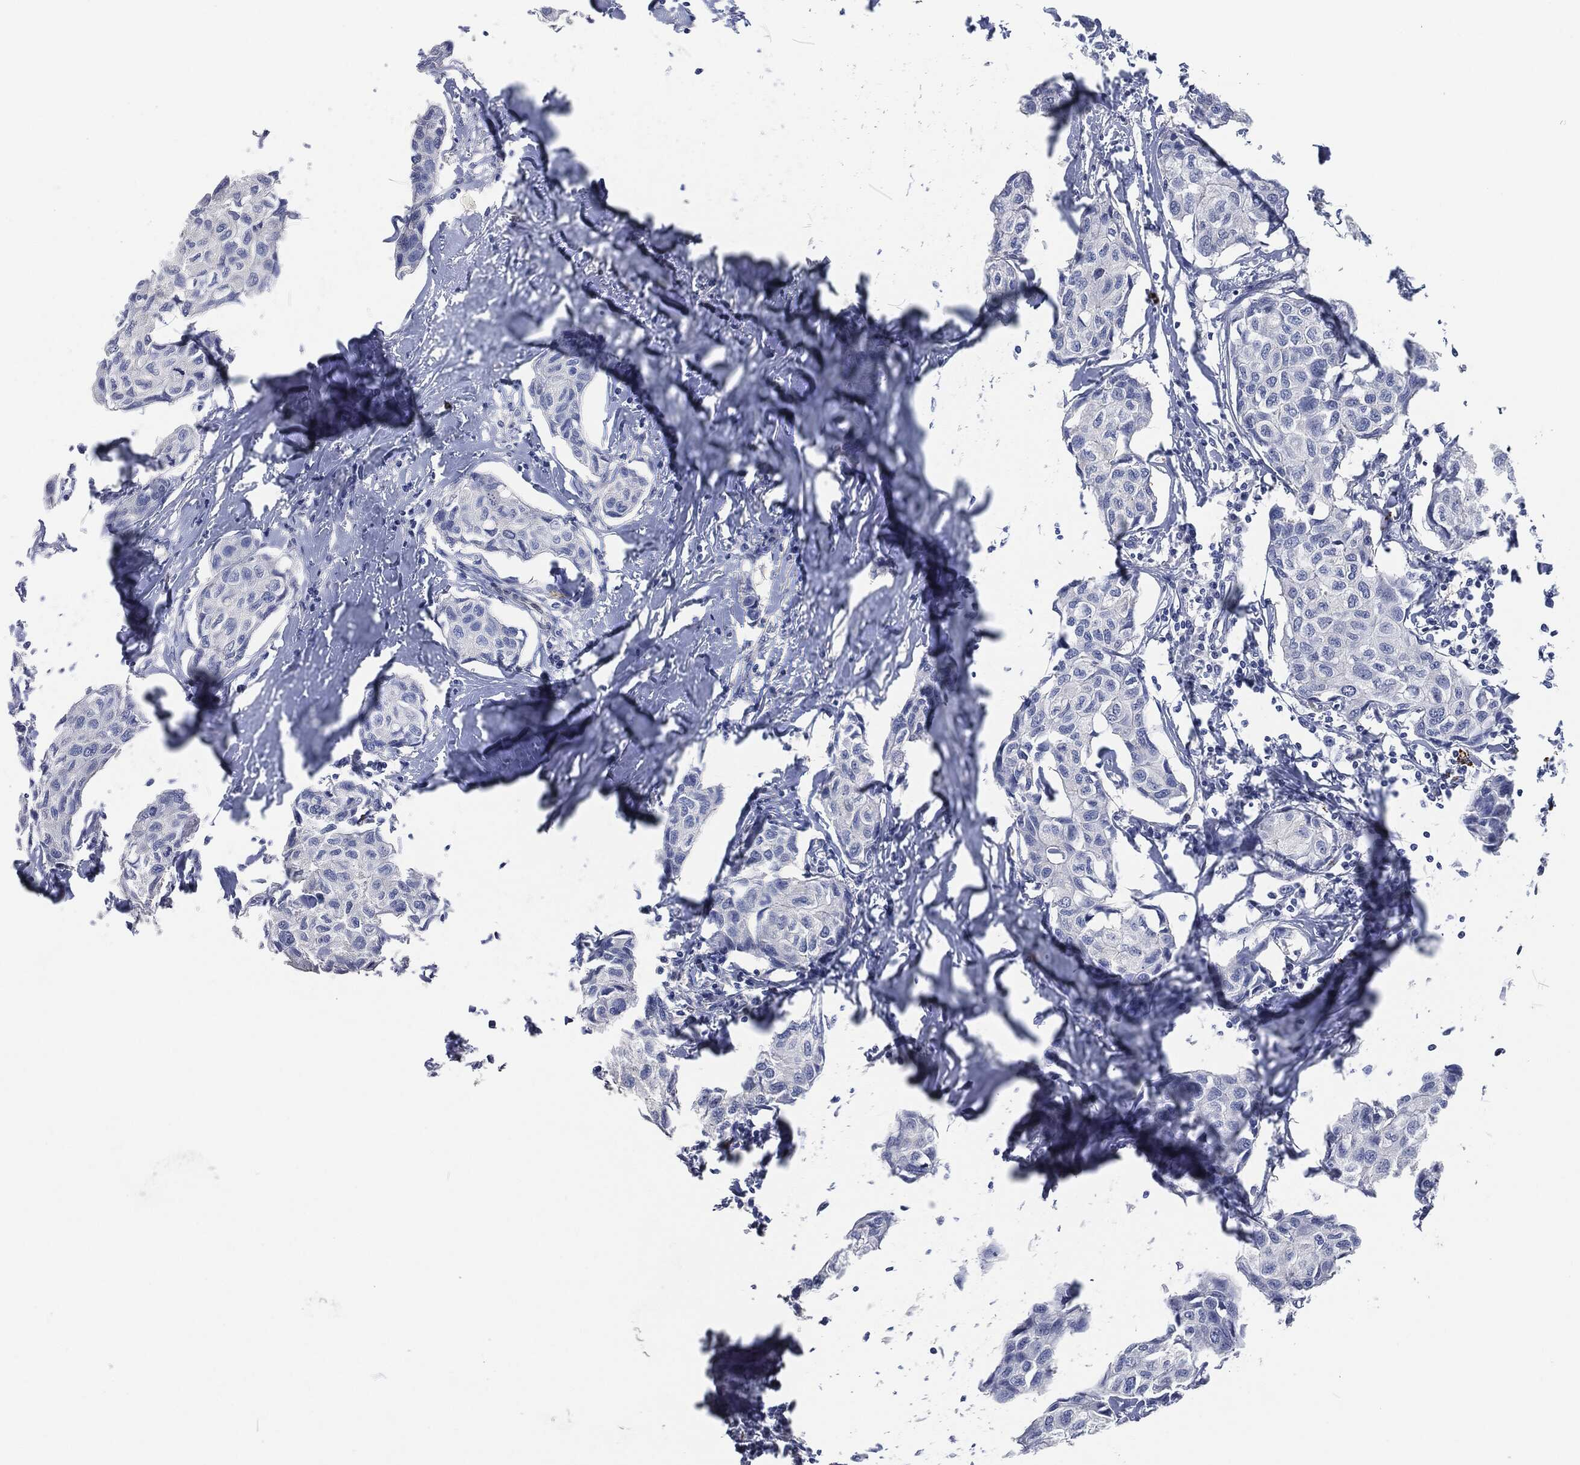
{"staining": {"intensity": "negative", "quantity": "none", "location": "none"}, "tissue": "breast cancer", "cell_type": "Tumor cells", "image_type": "cancer", "snomed": [{"axis": "morphology", "description": "Duct carcinoma"}, {"axis": "topography", "description": "Breast"}], "caption": "A high-resolution image shows immunohistochemistry staining of breast cancer, which shows no significant staining in tumor cells. (DAB immunohistochemistry (IHC) visualized using brightfield microscopy, high magnification).", "gene": "MPO", "patient": {"sex": "female", "age": 80}}